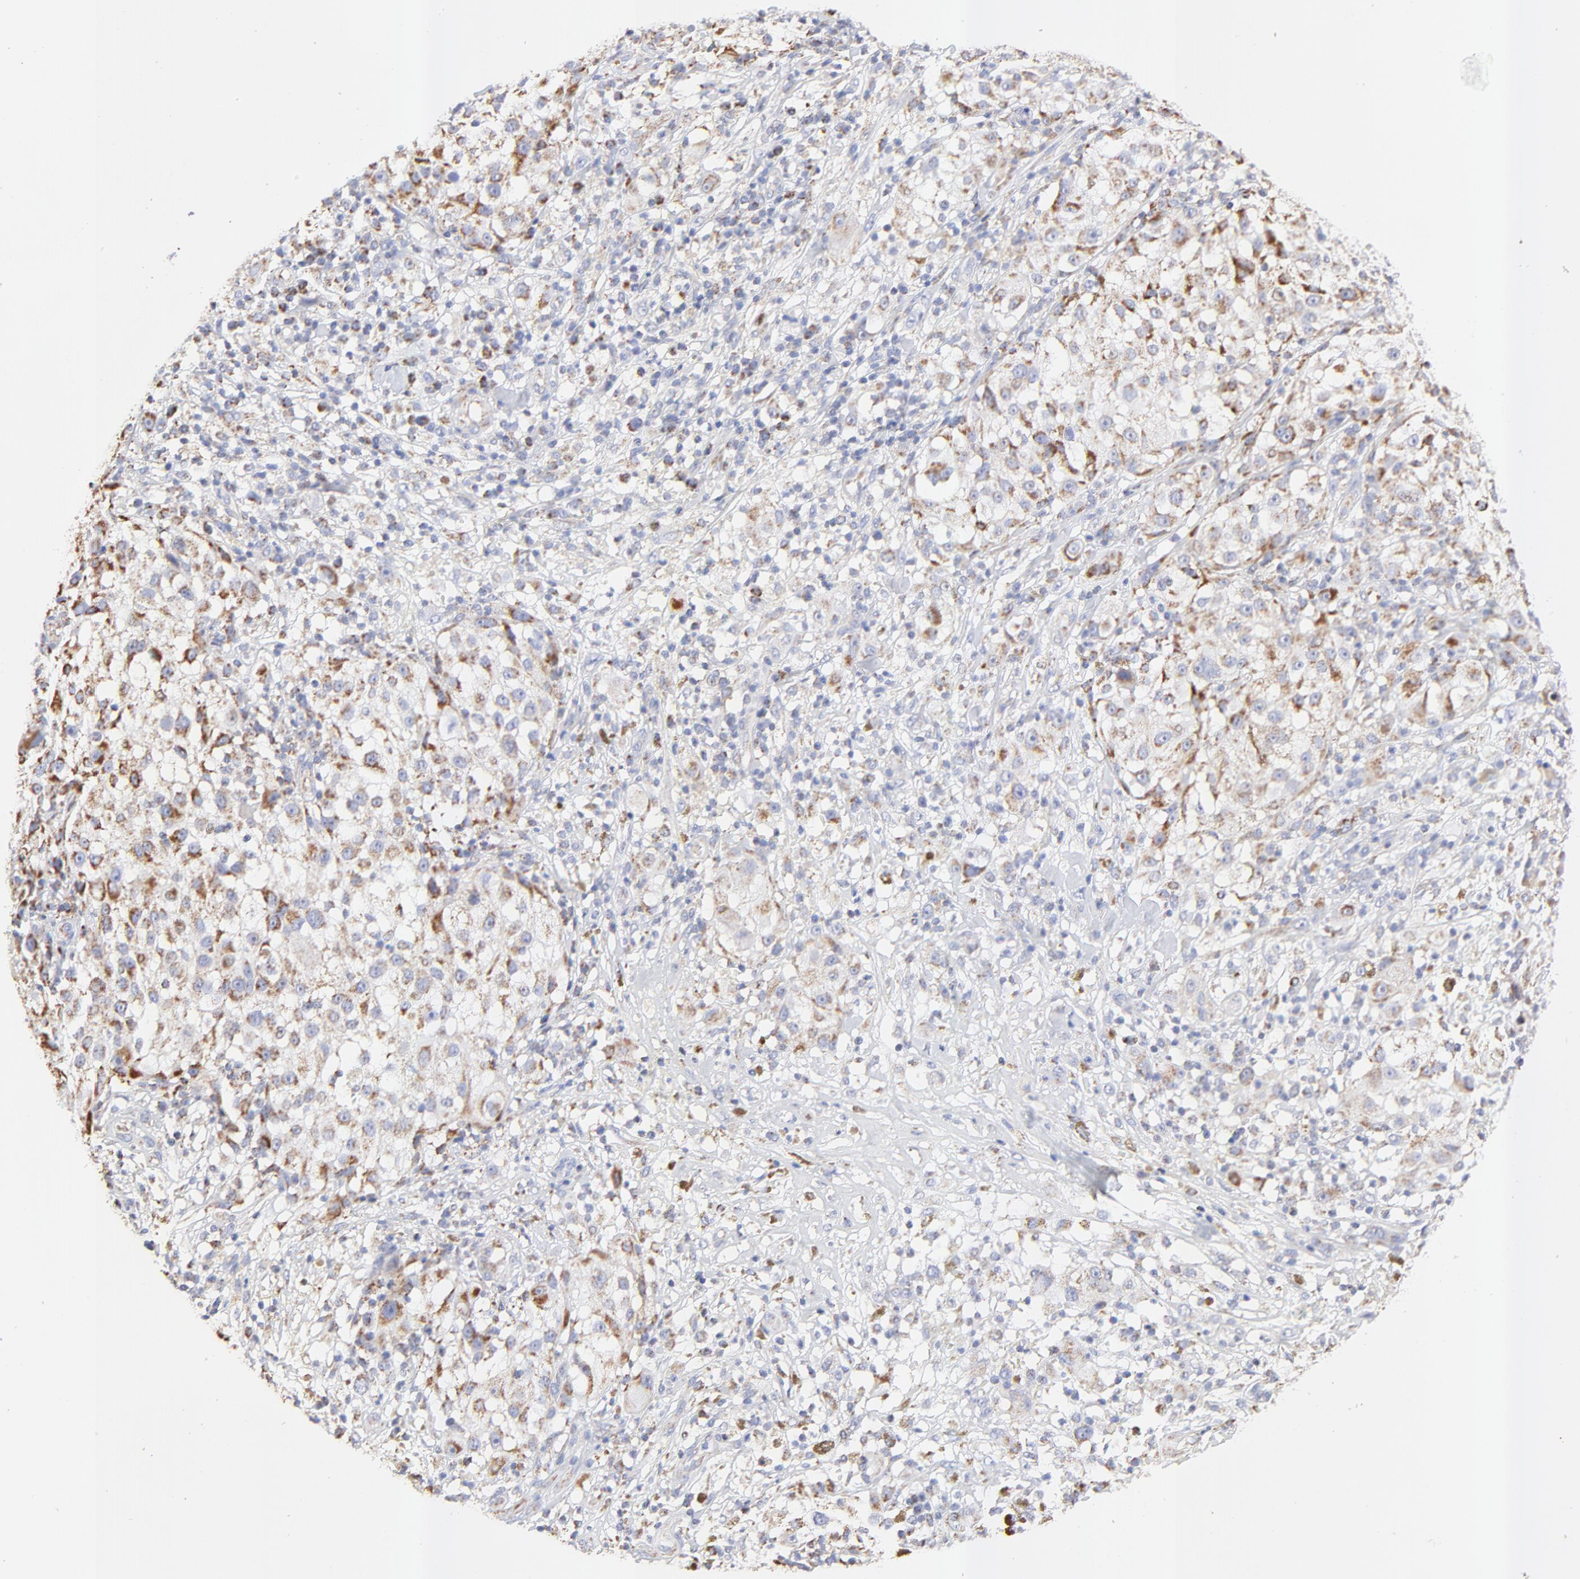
{"staining": {"intensity": "moderate", "quantity": ">75%", "location": "cytoplasmic/membranous"}, "tissue": "melanoma", "cell_type": "Tumor cells", "image_type": "cancer", "snomed": [{"axis": "morphology", "description": "Necrosis, NOS"}, {"axis": "morphology", "description": "Malignant melanoma, NOS"}, {"axis": "topography", "description": "Skin"}], "caption": "Protein expression analysis of melanoma reveals moderate cytoplasmic/membranous expression in about >75% of tumor cells. The protein of interest is shown in brown color, while the nuclei are stained blue.", "gene": "COX4I1", "patient": {"sex": "female", "age": 87}}